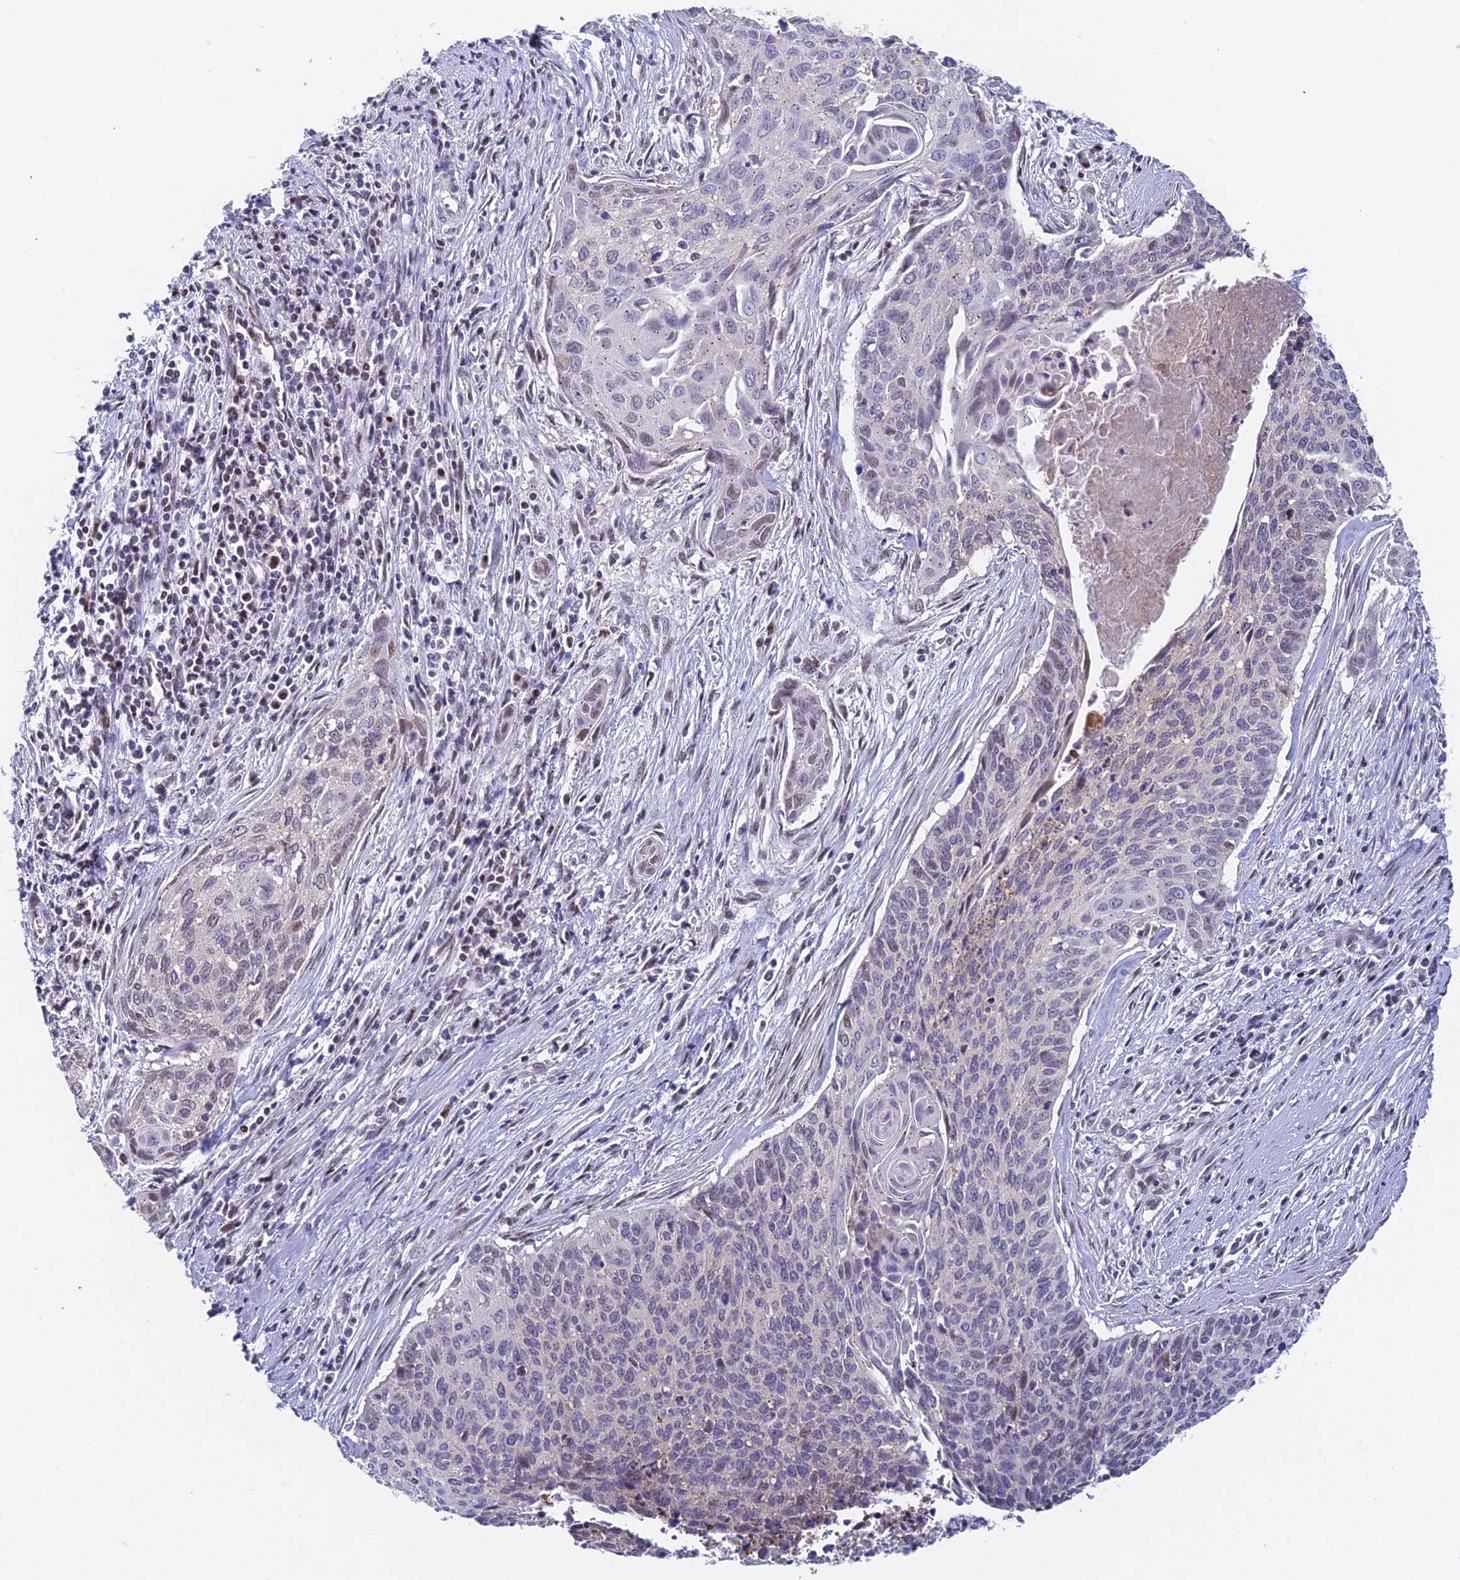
{"staining": {"intensity": "negative", "quantity": "none", "location": "none"}, "tissue": "cervical cancer", "cell_type": "Tumor cells", "image_type": "cancer", "snomed": [{"axis": "morphology", "description": "Squamous cell carcinoma, NOS"}, {"axis": "topography", "description": "Cervix"}], "caption": "Tumor cells are negative for brown protein staining in cervical squamous cell carcinoma. The staining was performed using DAB to visualize the protein expression in brown, while the nuclei were stained in blue with hematoxylin (Magnification: 20x).", "gene": "MRPL17", "patient": {"sex": "female", "age": 55}}